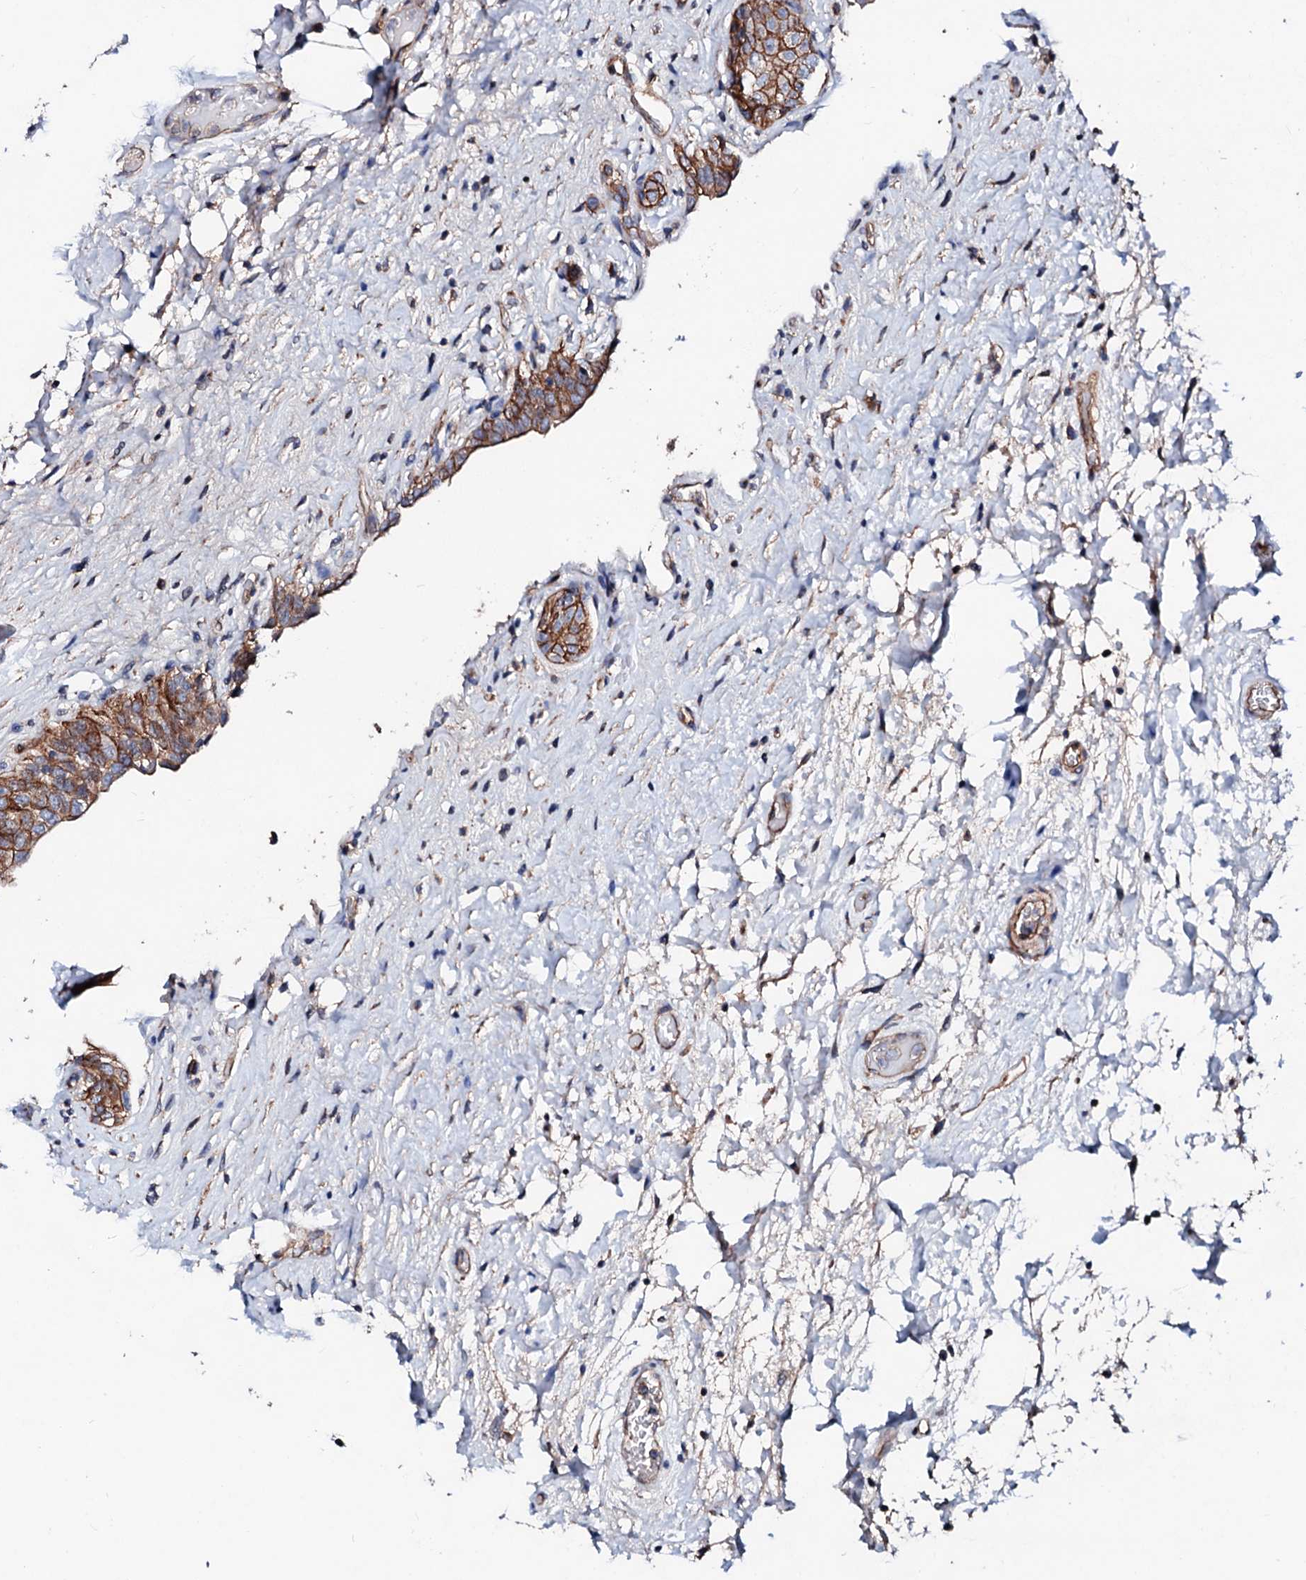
{"staining": {"intensity": "moderate", "quantity": ">75%", "location": "cytoplasmic/membranous"}, "tissue": "urinary bladder", "cell_type": "Urothelial cells", "image_type": "normal", "snomed": [{"axis": "morphology", "description": "Normal tissue, NOS"}, {"axis": "topography", "description": "Urinary bladder"}], "caption": "The immunohistochemical stain labels moderate cytoplasmic/membranous positivity in urothelial cells of benign urinary bladder.", "gene": "TBCEL", "patient": {"sex": "male", "age": 74}}